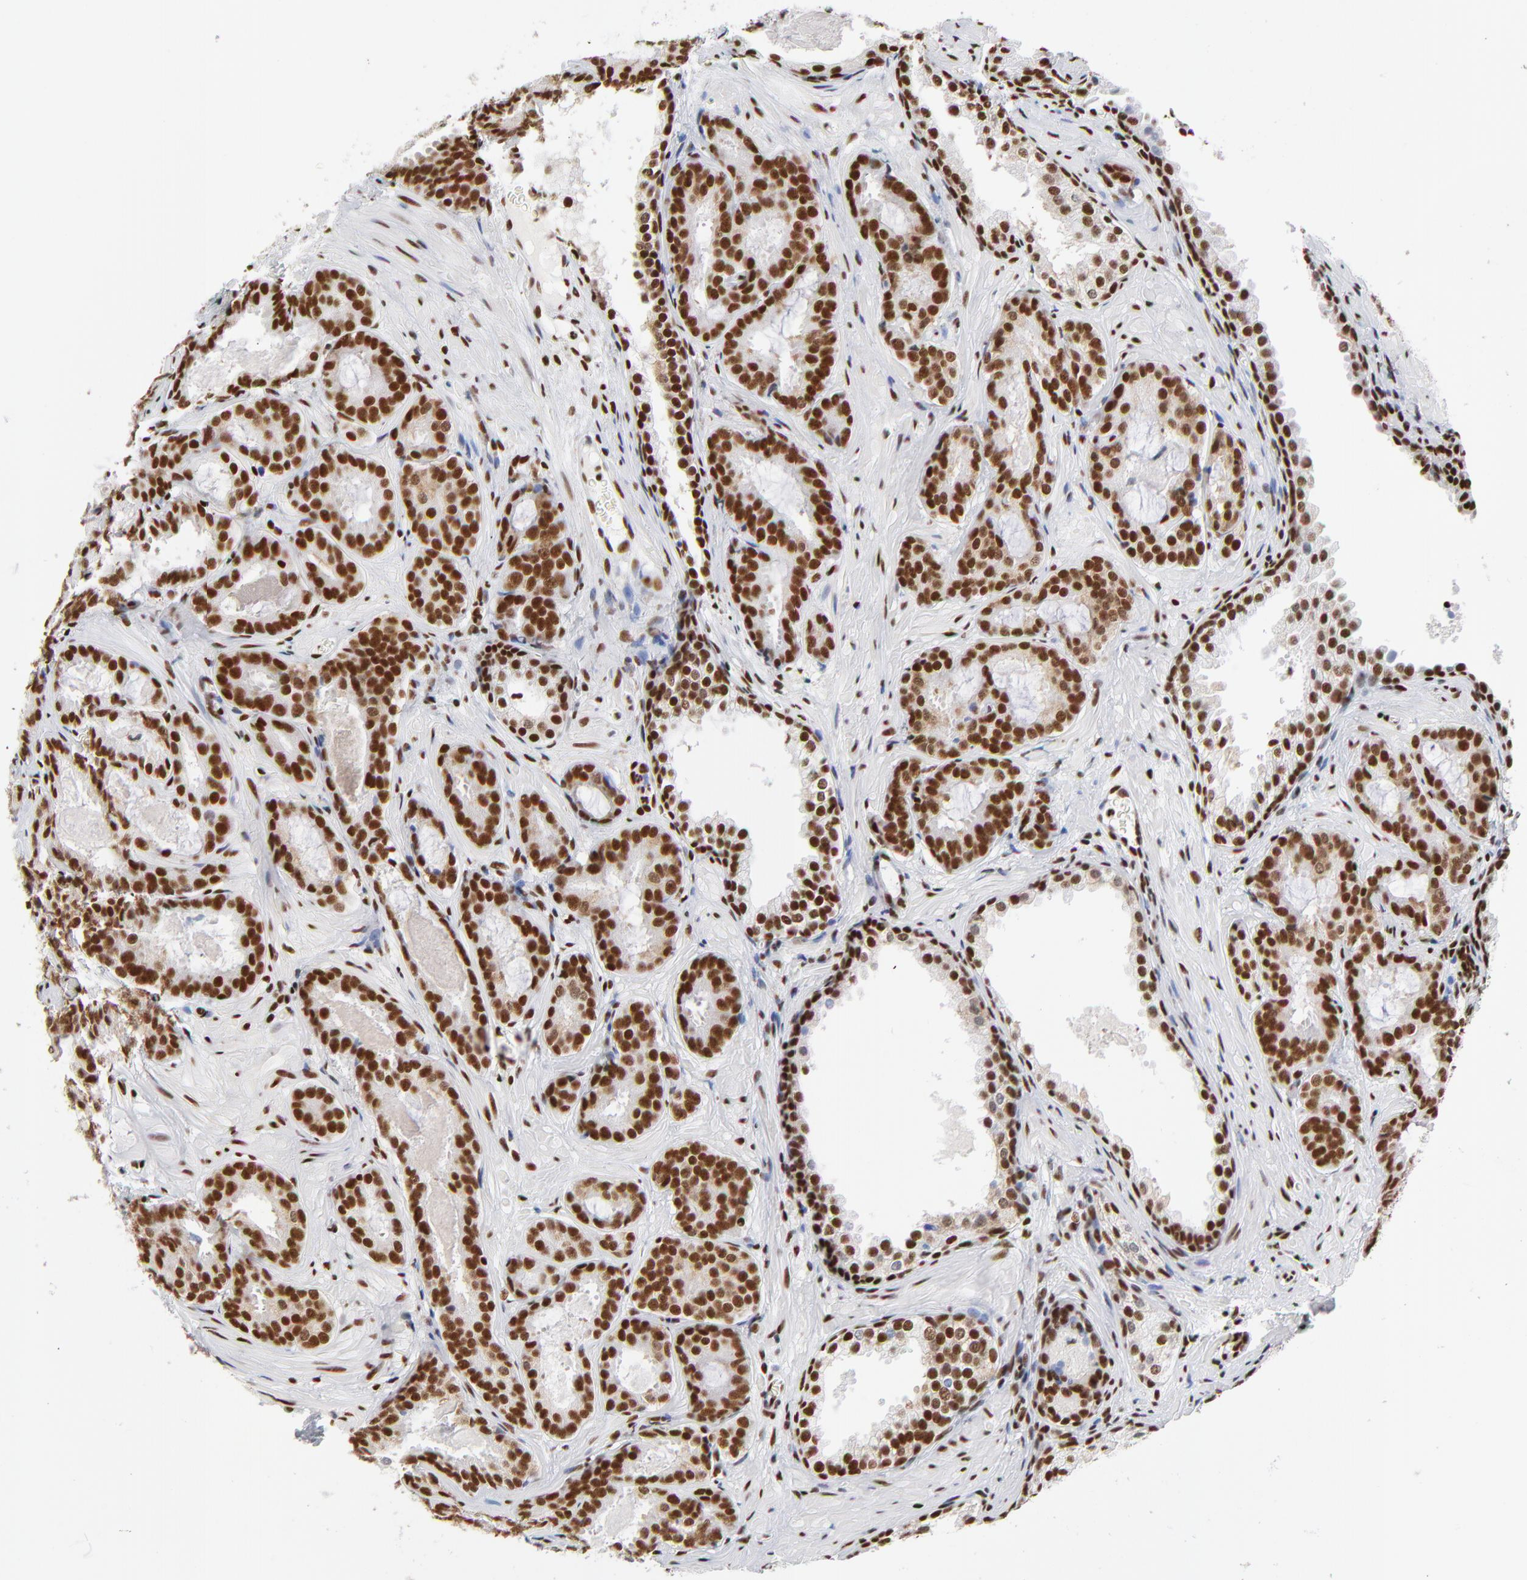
{"staining": {"intensity": "strong", "quantity": ">75%", "location": "cytoplasmic/membranous,nuclear"}, "tissue": "prostate cancer", "cell_type": "Tumor cells", "image_type": "cancer", "snomed": [{"axis": "morphology", "description": "Adenocarcinoma, Medium grade"}, {"axis": "topography", "description": "Prostate"}], "caption": "Tumor cells show strong cytoplasmic/membranous and nuclear staining in about >75% of cells in prostate cancer (adenocarcinoma (medium-grade)).", "gene": "CREB1", "patient": {"sex": "male", "age": 64}}